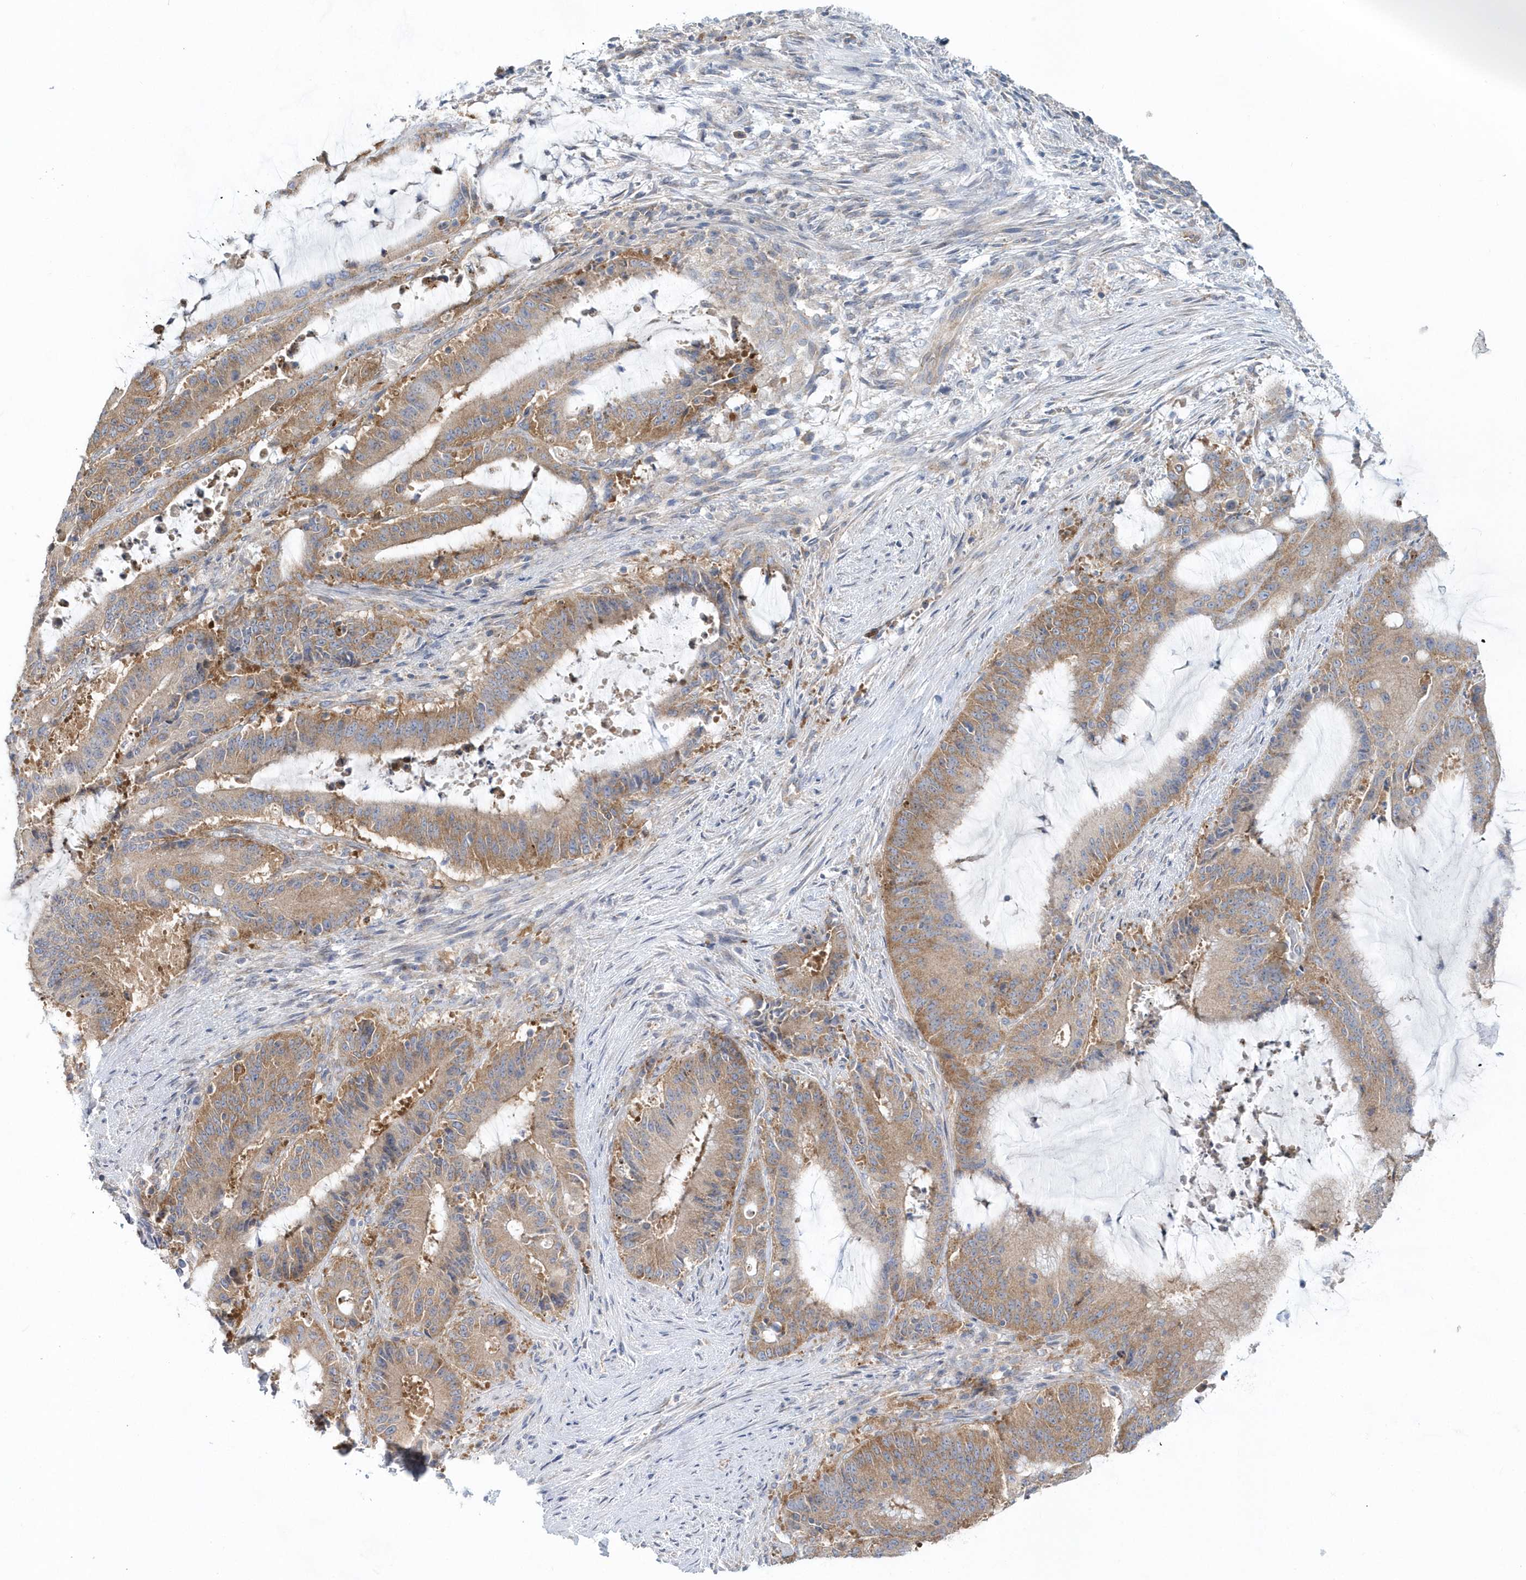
{"staining": {"intensity": "moderate", "quantity": ">75%", "location": "cytoplasmic/membranous"}, "tissue": "liver cancer", "cell_type": "Tumor cells", "image_type": "cancer", "snomed": [{"axis": "morphology", "description": "Normal tissue, NOS"}, {"axis": "morphology", "description": "Cholangiocarcinoma"}, {"axis": "topography", "description": "Liver"}, {"axis": "topography", "description": "Peripheral nerve tissue"}], "caption": "Immunohistochemical staining of human liver cancer exhibits moderate cytoplasmic/membranous protein positivity in about >75% of tumor cells.", "gene": "EIF3C", "patient": {"sex": "female", "age": 73}}